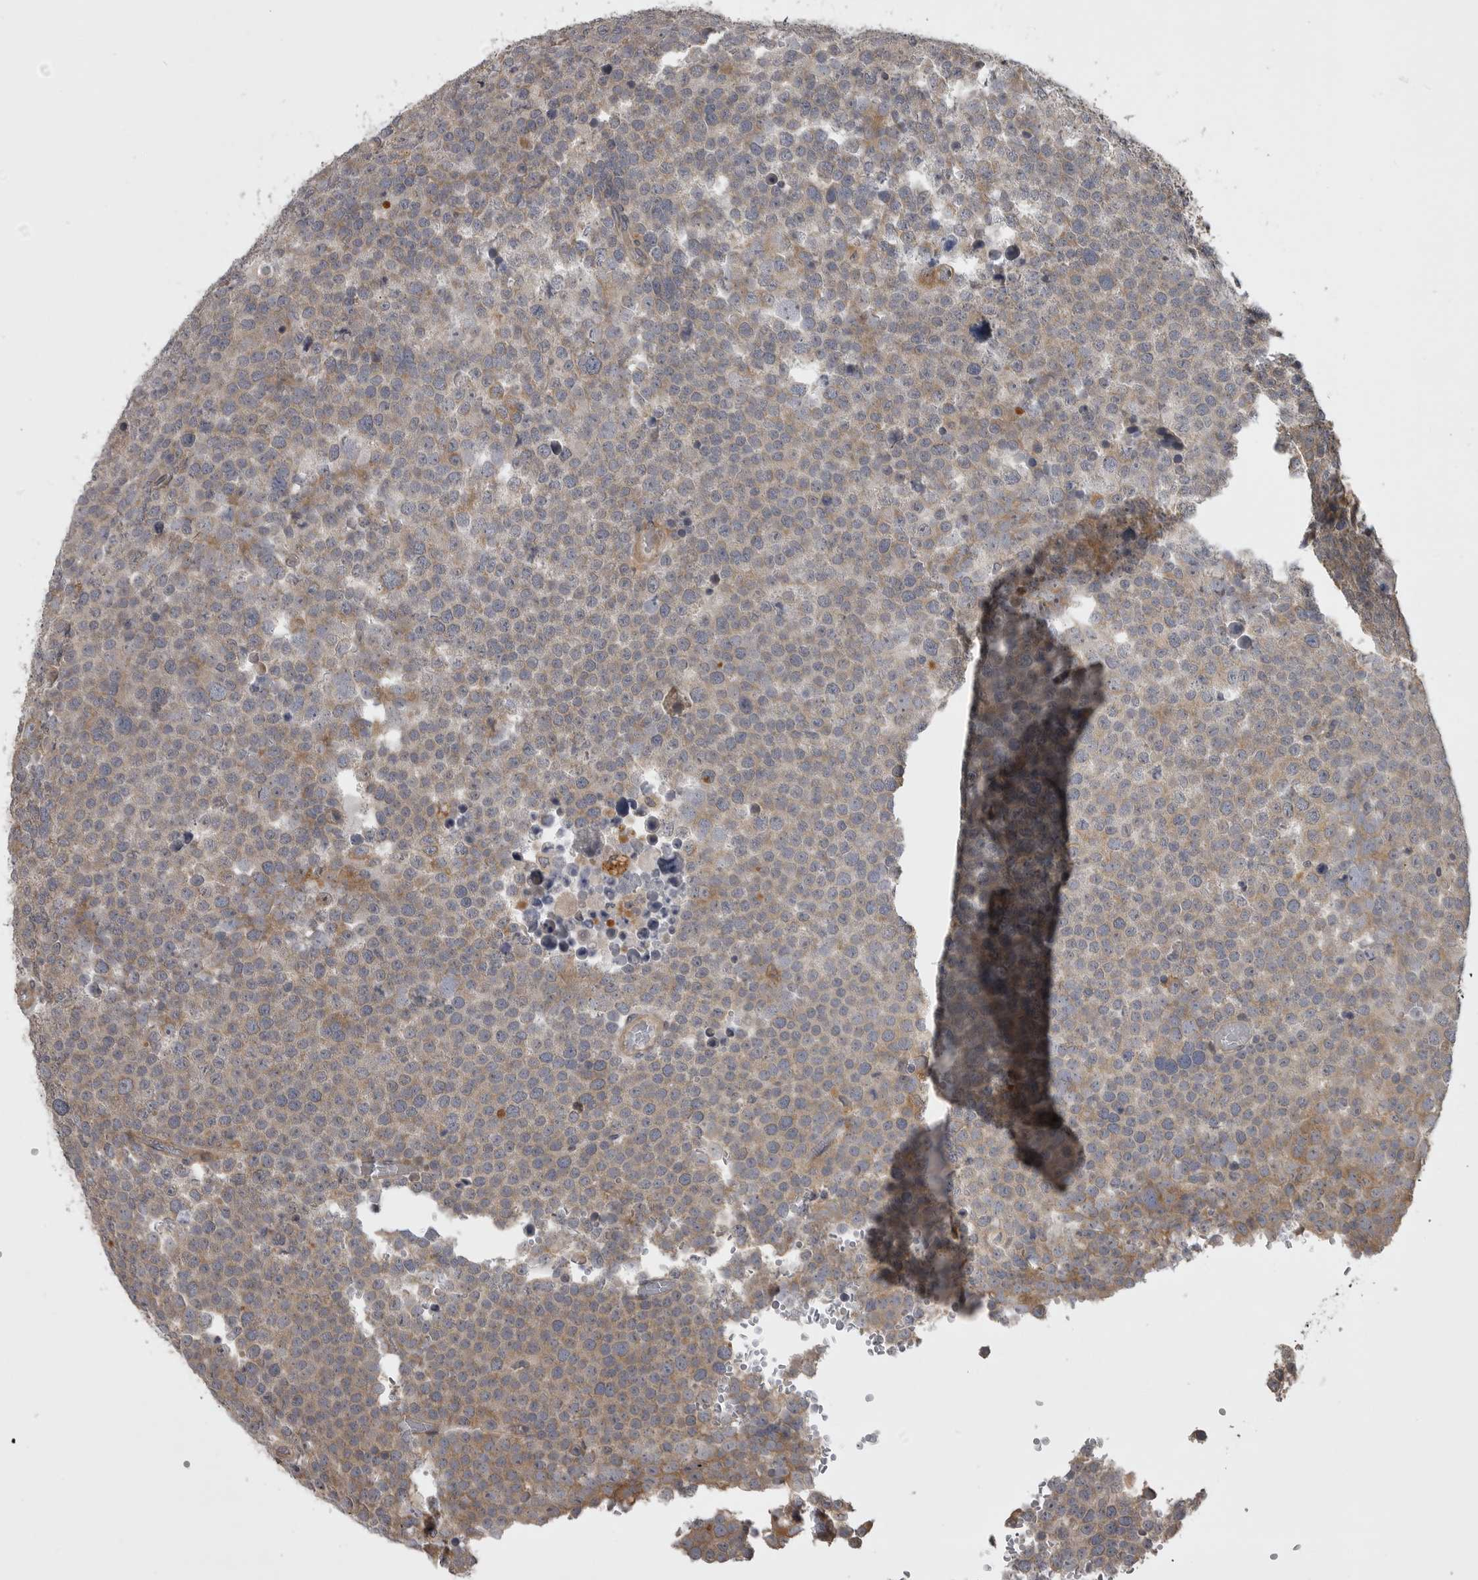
{"staining": {"intensity": "weak", "quantity": "25%-75%", "location": "cytoplasmic/membranous"}, "tissue": "testis cancer", "cell_type": "Tumor cells", "image_type": "cancer", "snomed": [{"axis": "morphology", "description": "Seminoma, NOS"}, {"axis": "topography", "description": "Testis"}], "caption": "The image displays a brown stain indicating the presence of a protein in the cytoplasmic/membranous of tumor cells in testis cancer (seminoma). (Stains: DAB (3,3'-diaminobenzidine) in brown, nuclei in blue, Microscopy: brightfield microscopy at high magnification).", "gene": "ZNRF1", "patient": {"sex": "male", "age": 71}}